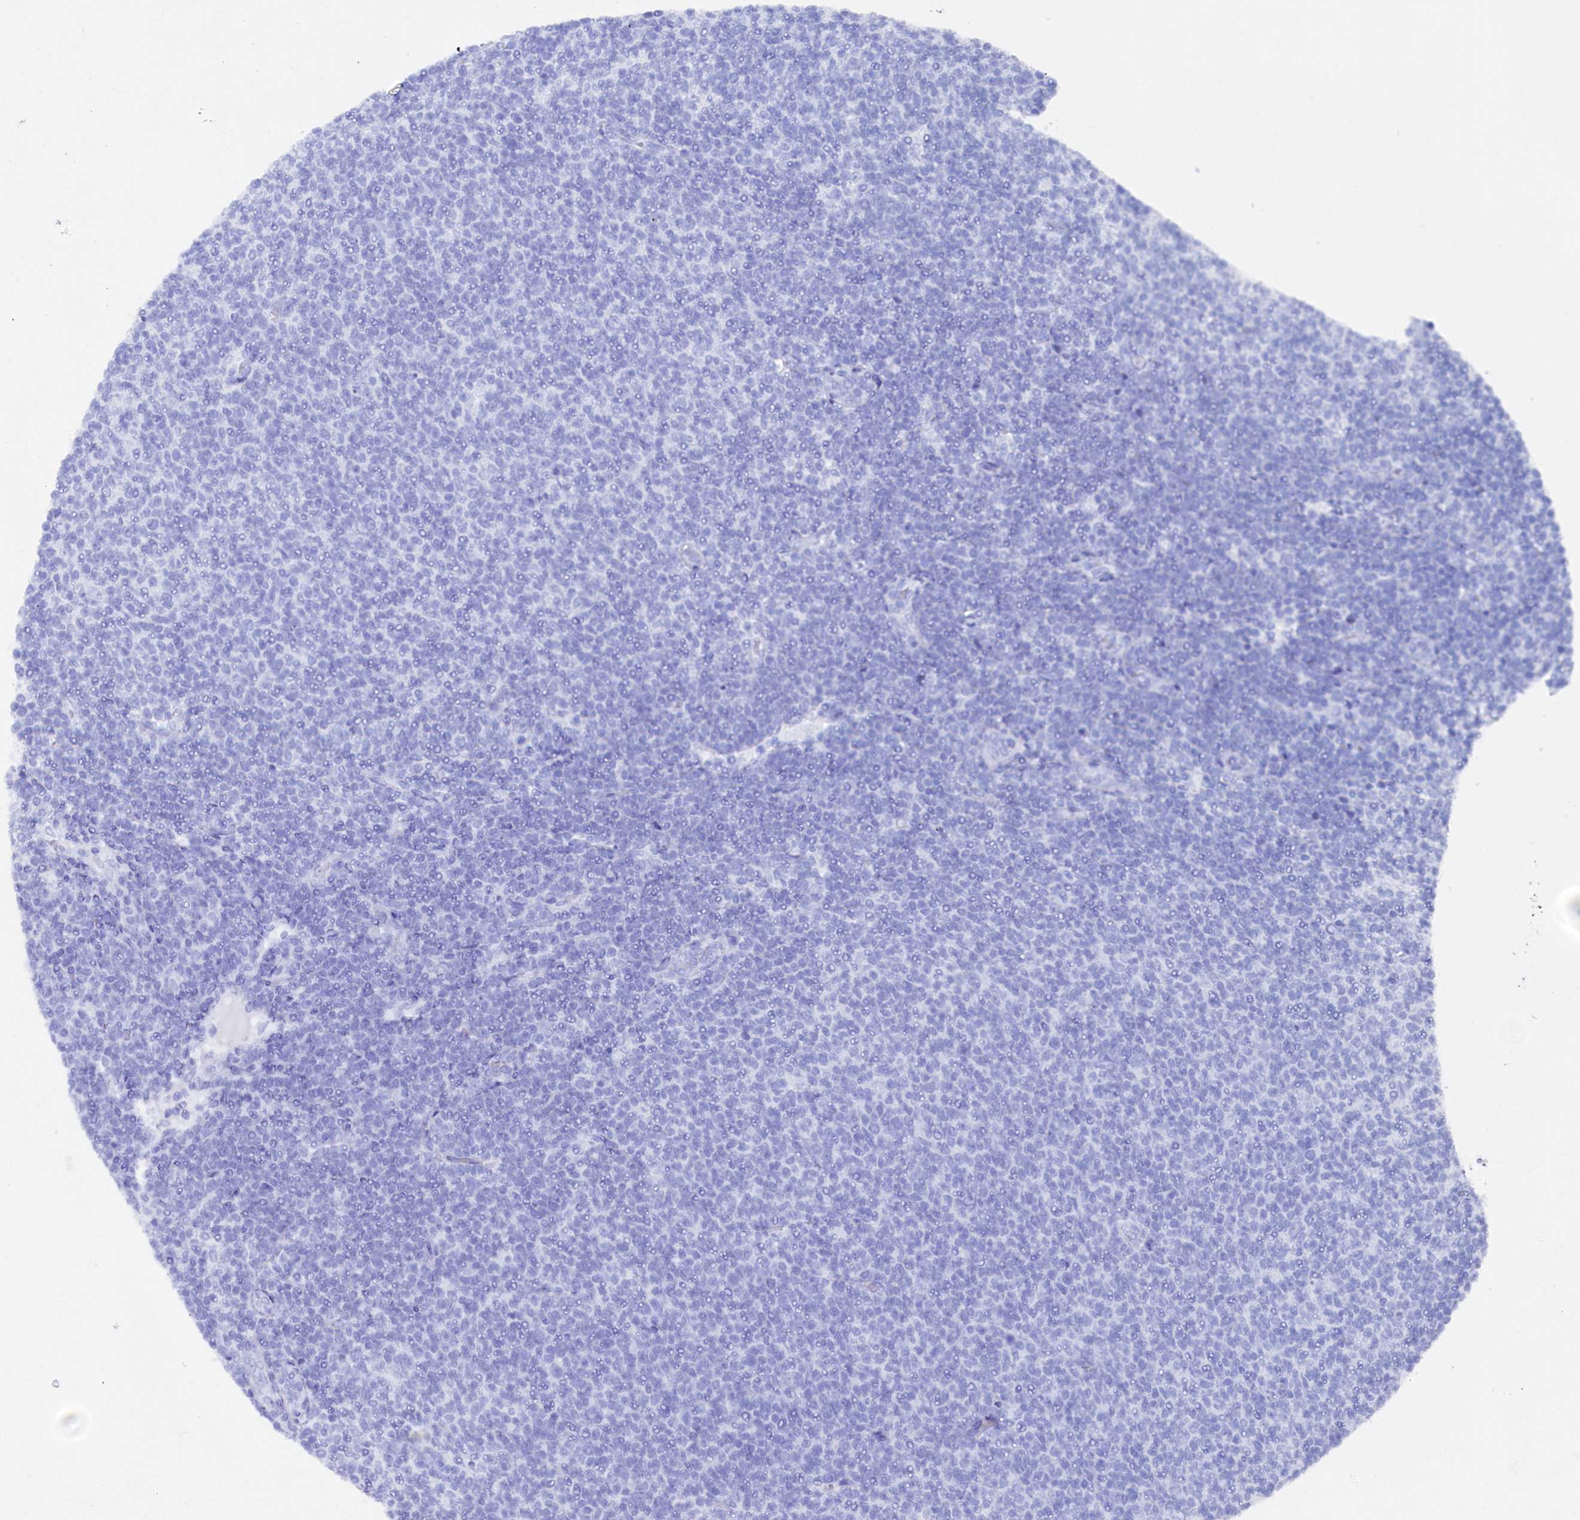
{"staining": {"intensity": "negative", "quantity": "none", "location": "none"}, "tissue": "lymphoma", "cell_type": "Tumor cells", "image_type": "cancer", "snomed": [{"axis": "morphology", "description": "Malignant lymphoma, non-Hodgkin's type, Low grade"}, {"axis": "topography", "description": "Lymph node"}], "caption": "Immunohistochemistry (IHC) photomicrograph of neoplastic tissue: lymphoma stained with DAB displays no significant protein expression in tumor cells. (DAB (3,3'-diaminobenzidine) IHC, high magnification).", "gene": "TIGD4", "patient": {"sex": "male", "age": 66}}